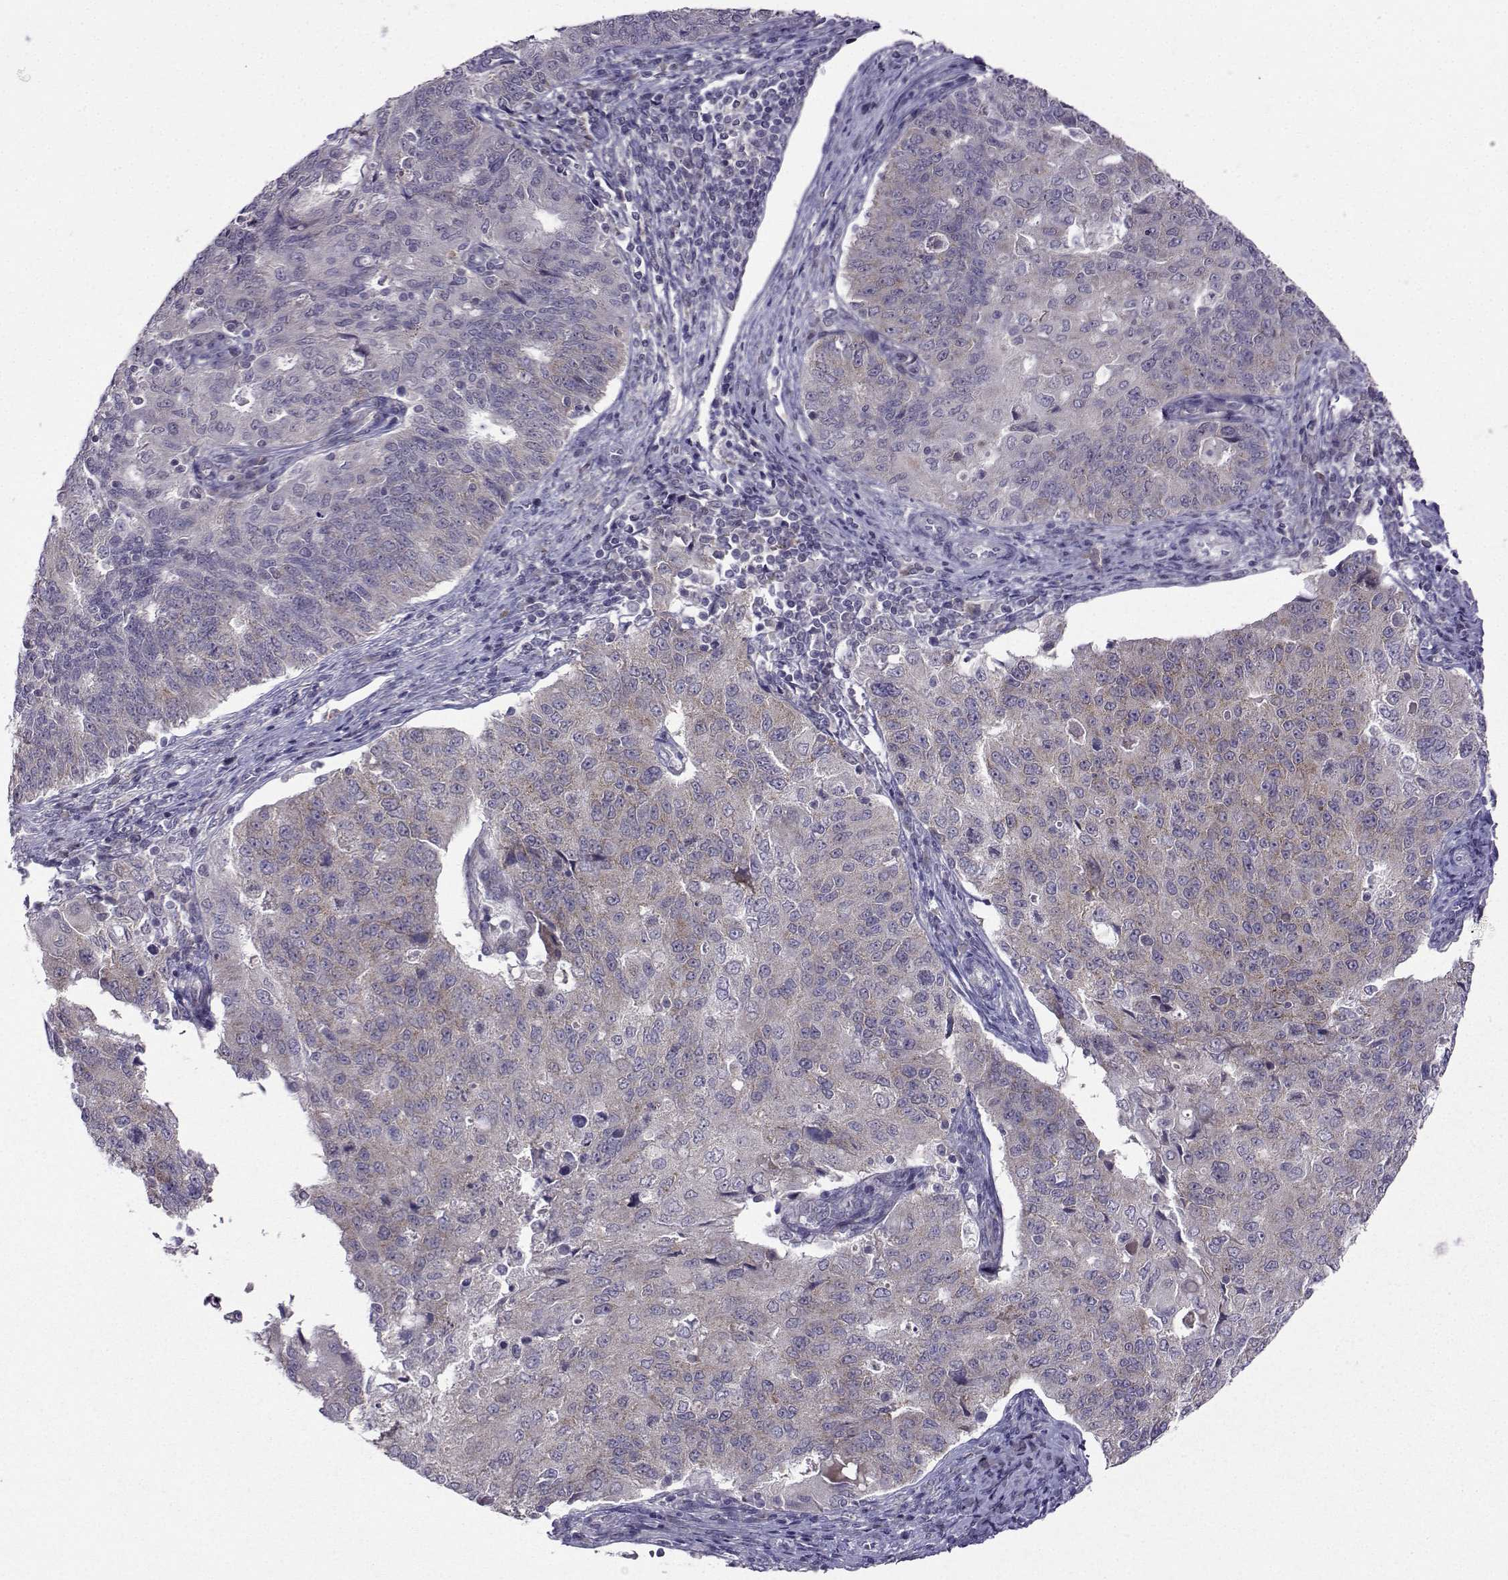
{"staining": {"intensity": "weak", "quantity": "25%-75%", "location": "cytoplasmic/membranous"}, "tissue": "endometrial cancer", "cell_type": "Tumor cells", "image_type": "cancer", "snomed": [{"axis": "morphology", "description": "Adenocarcinoma, NOS"}, {"axis": "topography", "description": "Endometrium"}], "caption": "A micrograph of endometrial cancer (adenocarcinoma) stained for a protein displays weak cytoplasmic/membranous brown staining in tumor cells.", "gene": "DDX20", "patient": {"sex": "female", "age": 43}}